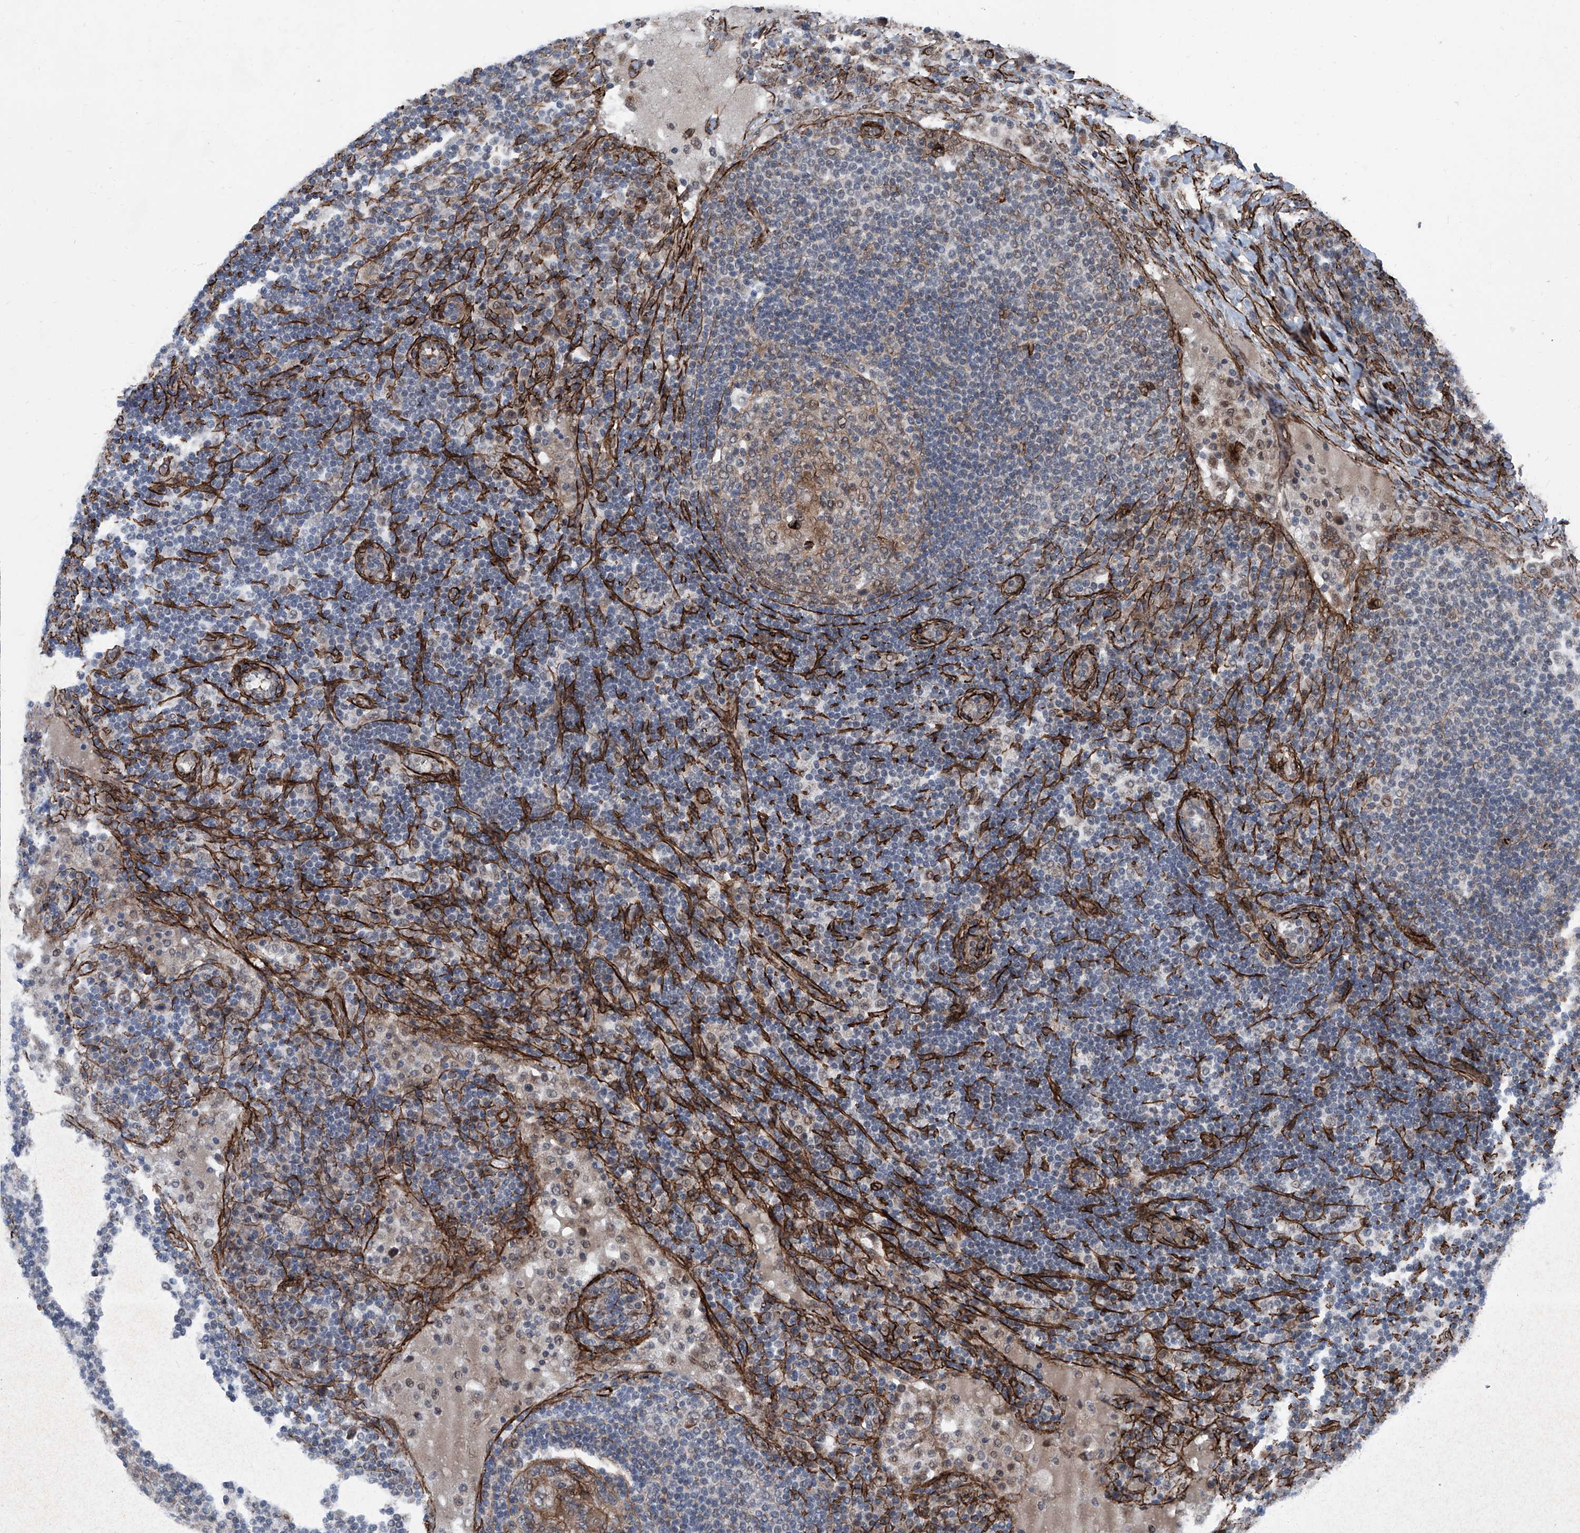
{"staining": {"intensity": "weak", "quantity": "<25%", "location": "cytoplasmic/membranous"}, "tissue": "lymph node", "cell_type": "Germinal center cells", "image_type": "normal", "snomed": [{"axis": "morphology", "description": "Normal tissue, NOS"}, {"axis": "topography", "description": "Lymph node"}], "caption": "Immunohistochemistry of benign lymph node displays no staining in germinal center cells. Brightfield microscopy of immunohistochemistry (IHC) stained with DAB (brown) and hematoxylin (blue), captured at high magnification.", "gene": "COA7", "patient": {"sex": "female", "age": 53}}